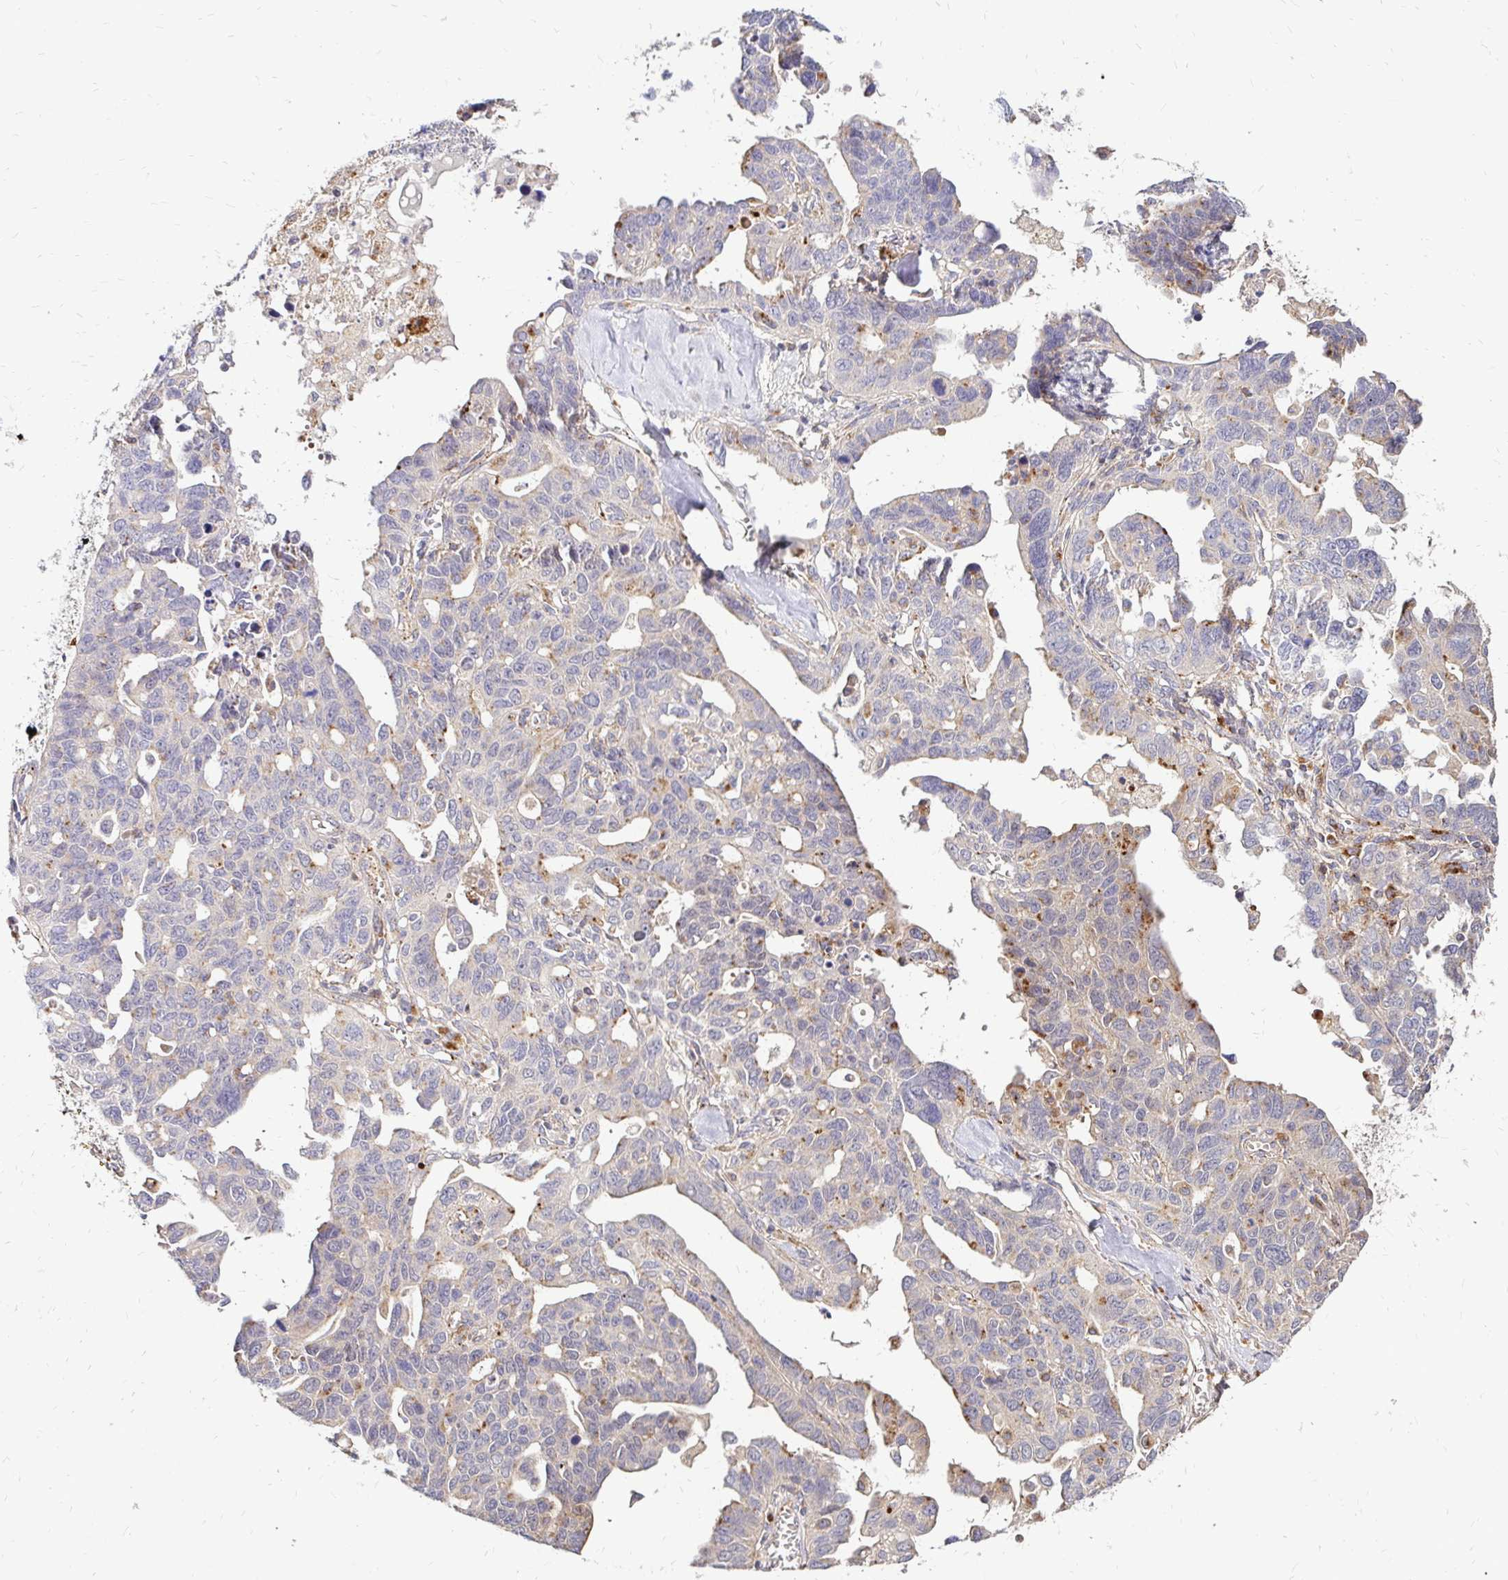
{"staining": {"intensity": "moderate", "quantity": "<25%", "location": "cytoplasmic/membranous"}, "tissue": "ovarian cancer", "cell_type": "Tumor cells", "image_type": "cancer", "snomed": [{"axis": "morphology", "description": "Cystadenocarcinoma, serous, NOS"}, {"axis": "topography", "description": "Ovary"}], "caption": "Tumor cells demonstrate low levels of moderate cytoplasmic/membranous expression in approximately <25% of cells in human ovarian cancer (serous cystadenocarcinoma).", "gene": "IDUA", "patient": {"sex": "female", "age": 69}}